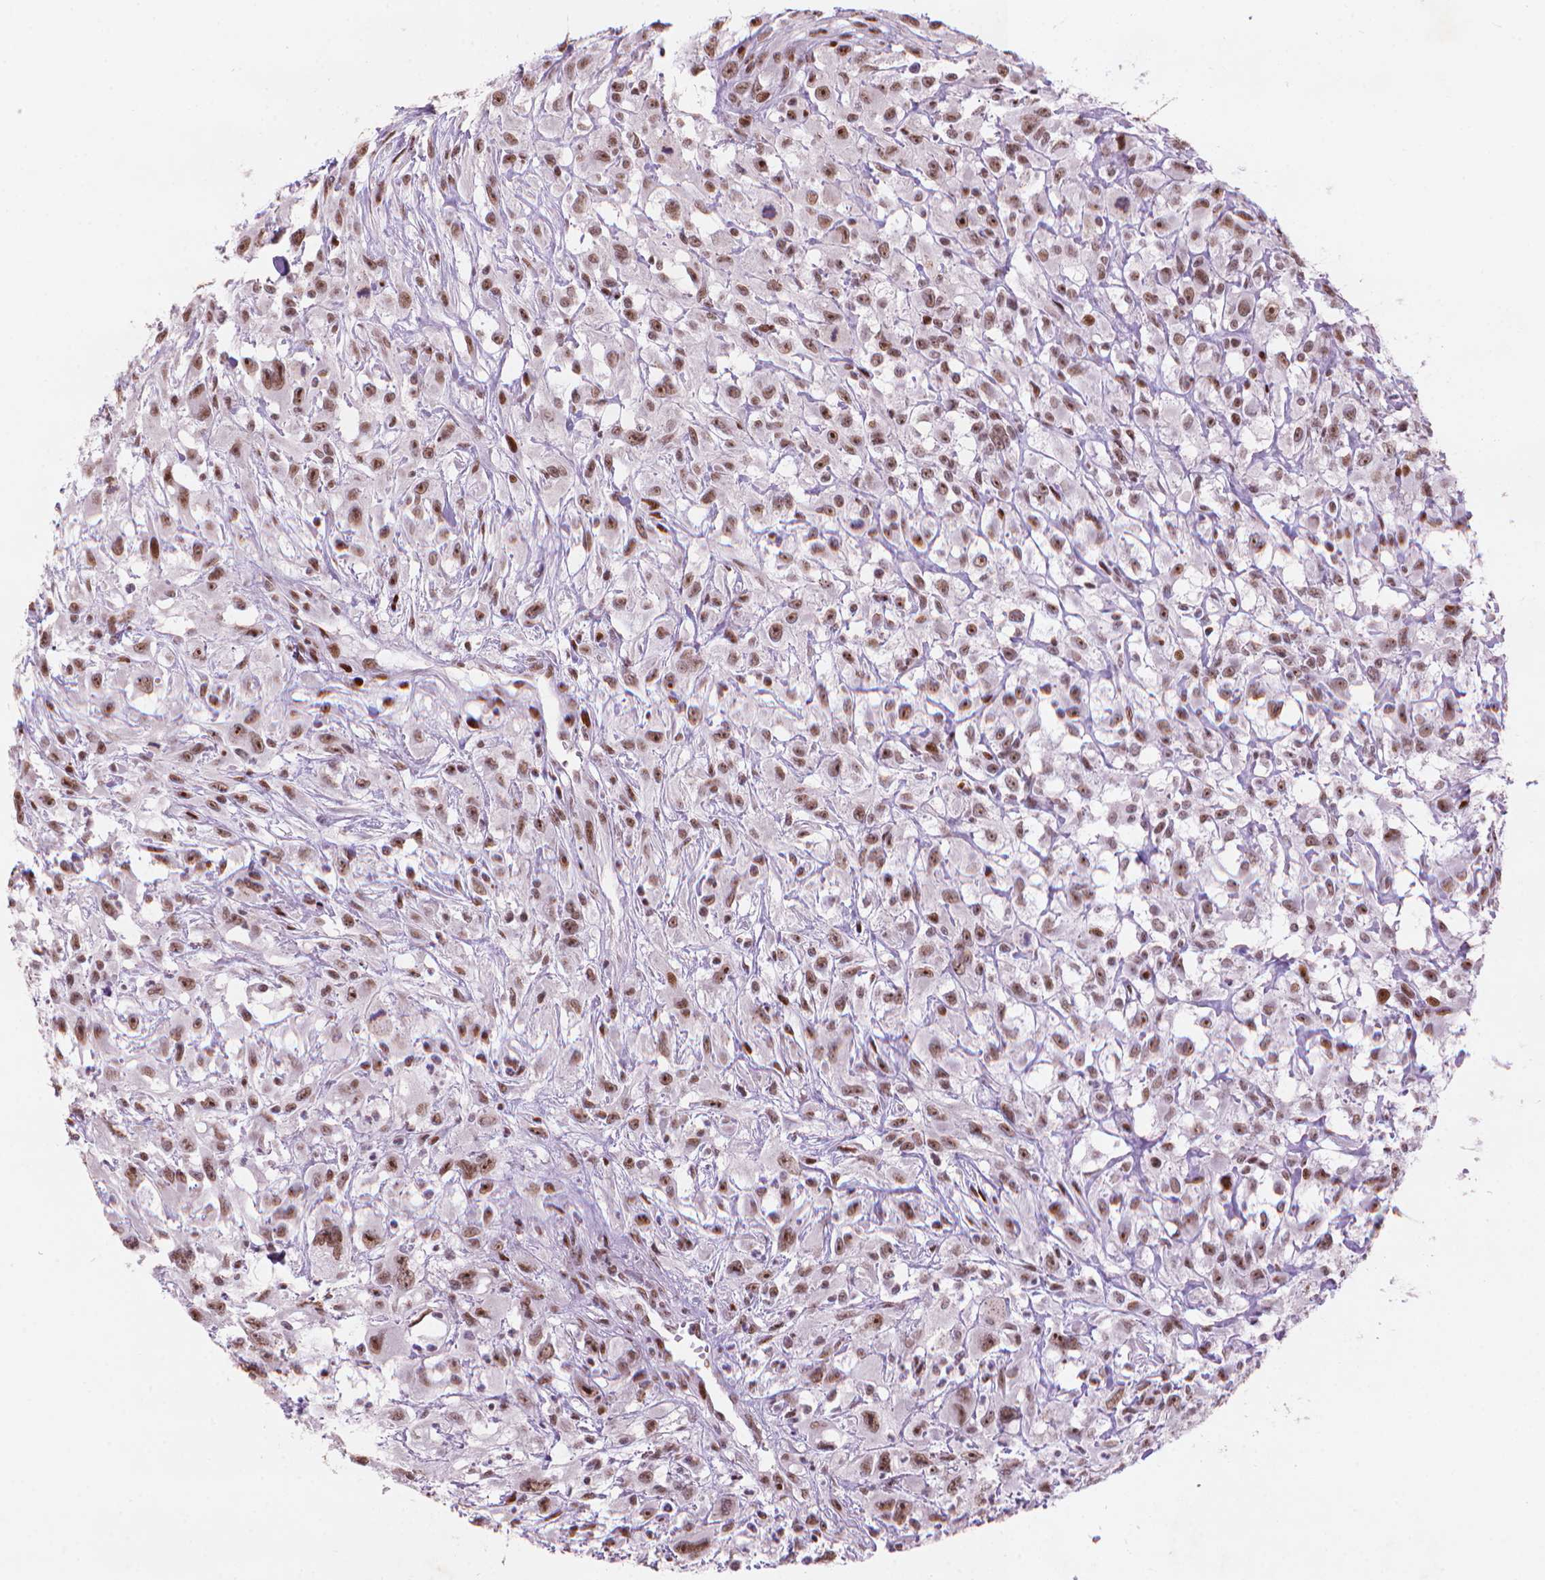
{"staining": {"intensity": "strong", "quantity": ">75%", "location": "nuclear"}, "tissue": "head and neck cancer", "cell_type": "Tumor cells", "image_type": "cancer", "snomed": [{"axis": "morphology", "description": "Squamous cell carcinoma, NOS"}, {"axis": "morphology", "description": "Squamous cell carcinoma, metastatic, NOS"}, {"axis": "topography", "description": "Oral tissue"}, {"axis": "topography", "description": "Head-Neck"}], "caption": "About >75% of tumor cells in human head and neck cancer reveal strong nuclear protein positivity as visualized by brown immunohistochemical staining.", "gene": "HES7", "patient": {"sex": "female", "age": 85}}